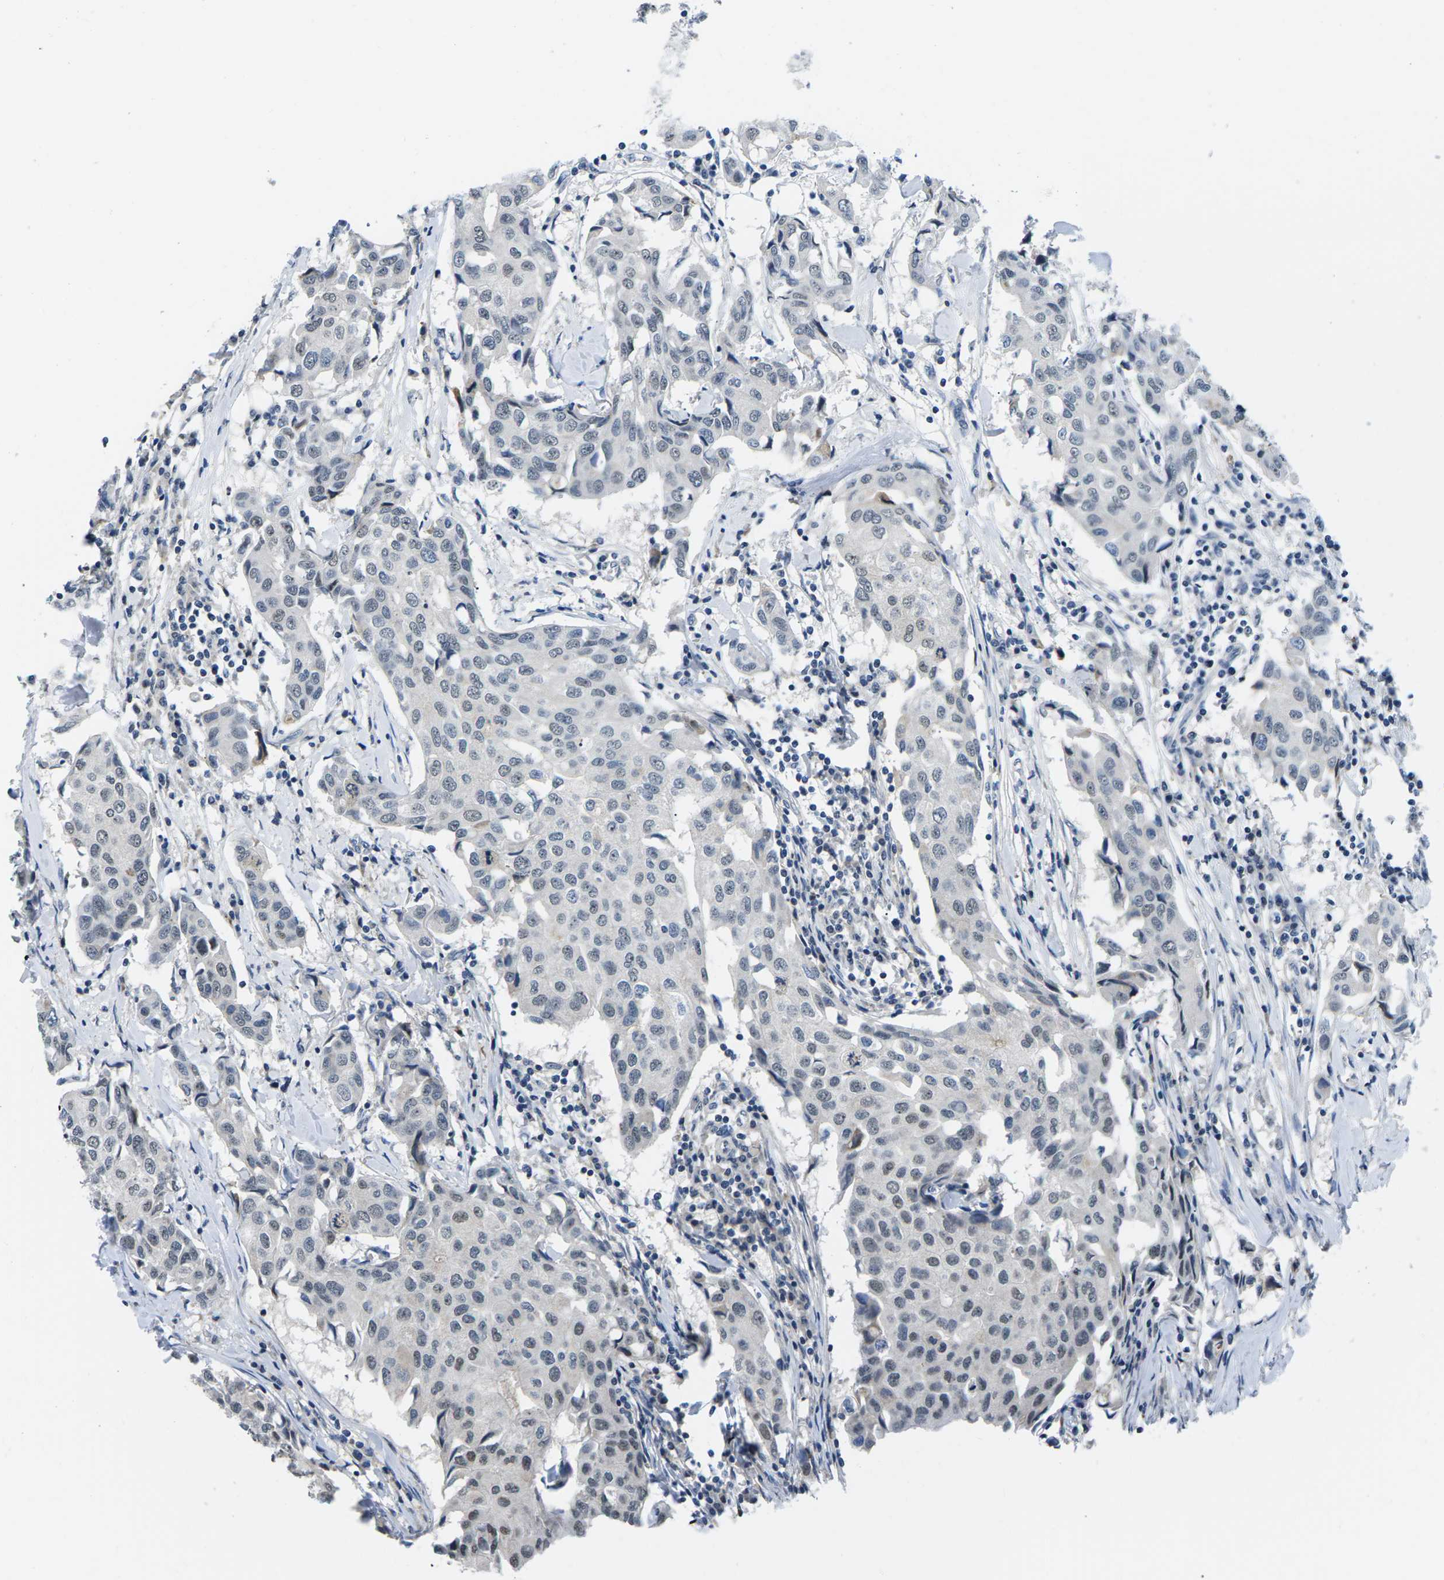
{"staining": {"intensity": "negative", "quantity": "none", "location": "none"}, "tissue": "breast cancer", "cell_type": "Tumor cells", "image_type": "cancer", "snomed": [{"axis": "morphology", "description": "Duct carcinoma"}, {"axis": "topography", "description": "Breast"}], "caption": "The histopathology image displays no significant expression in tumor cells of breast invasive ductal carcinoma.", "gene": "NSRP1", "patient": {"sex": "female", "age": 80}}